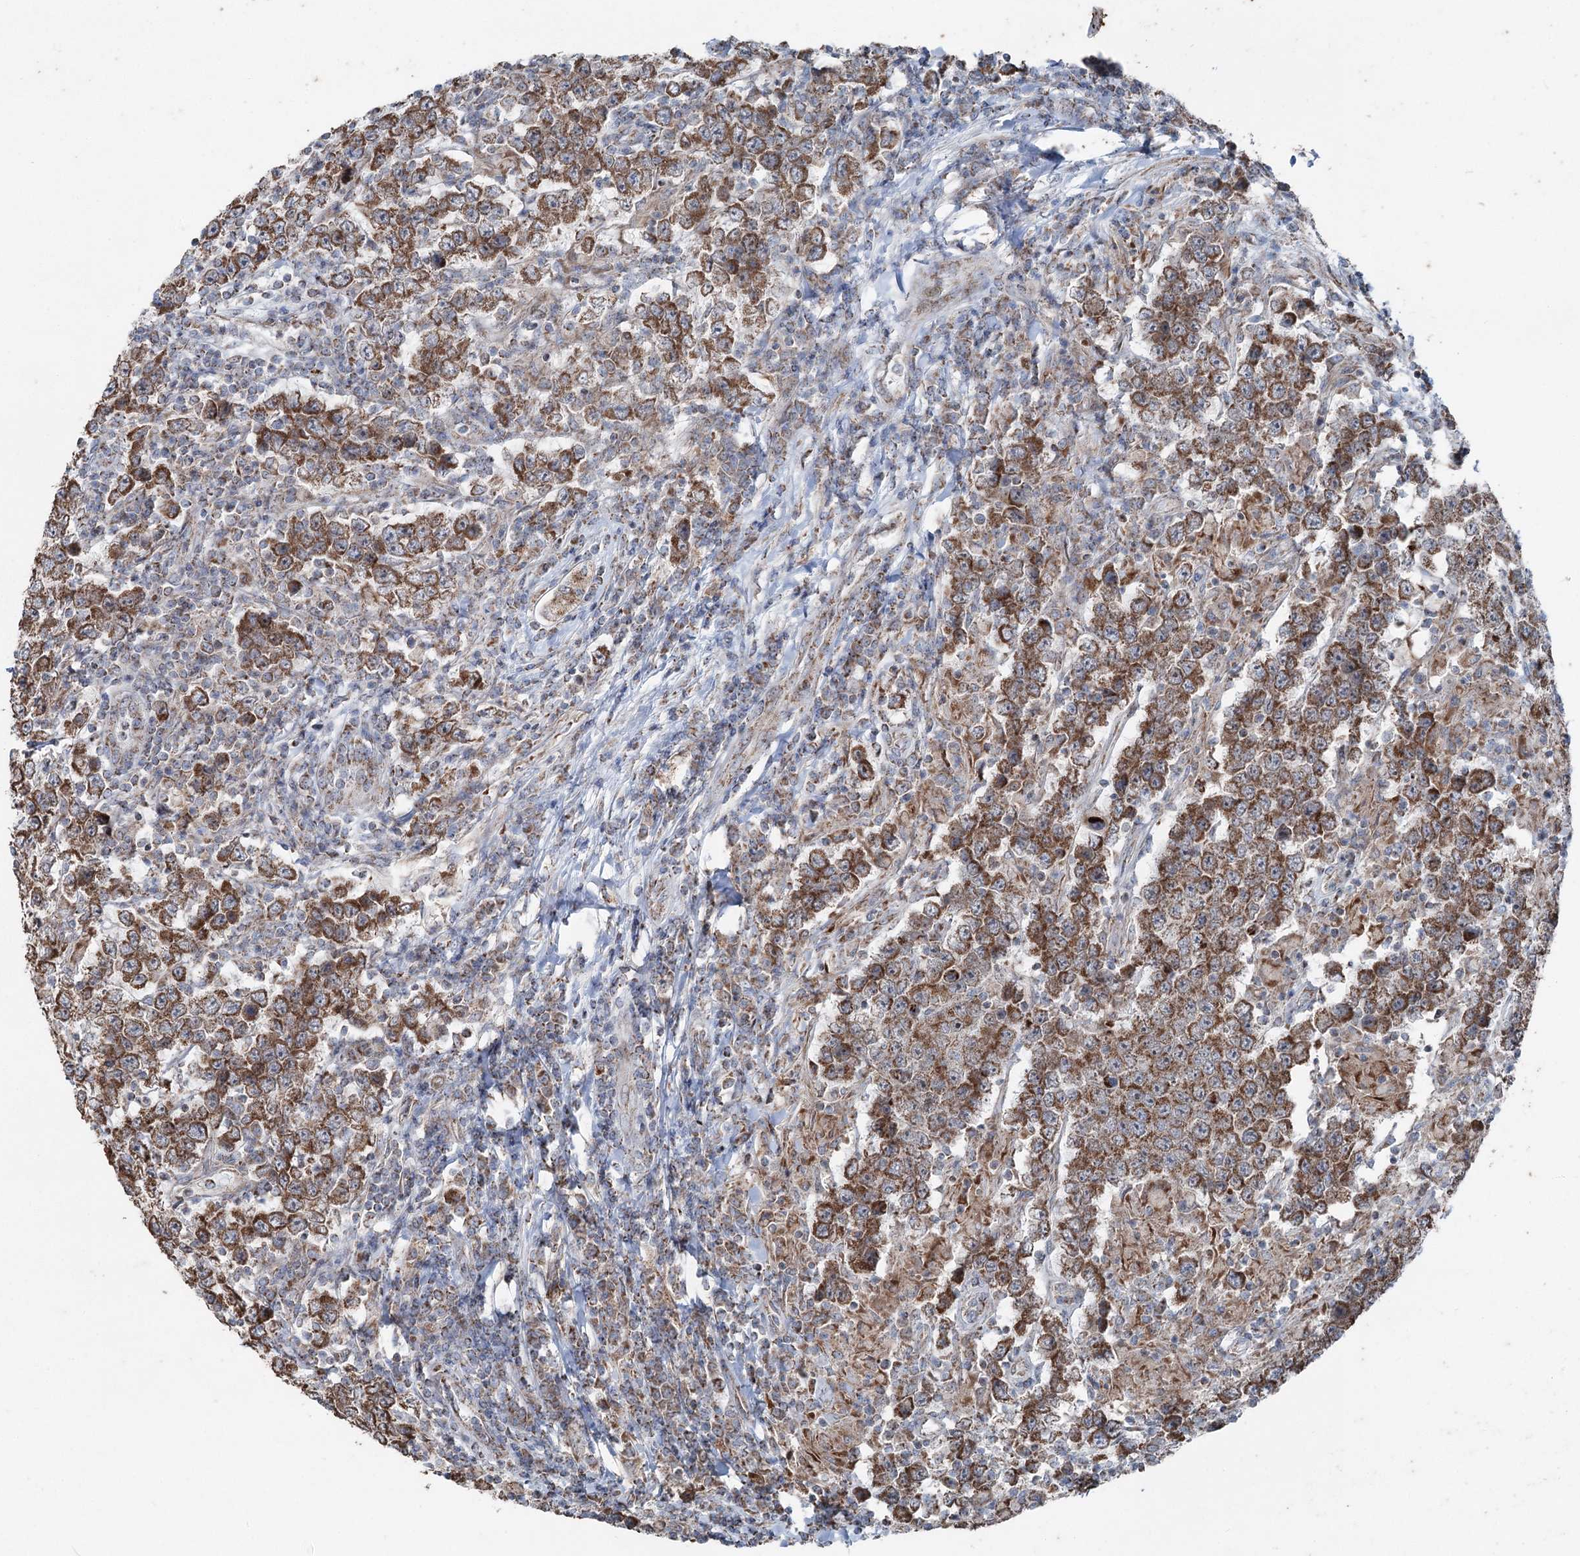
{"staining": {"intensity": "strong", "quantity": ">75%", "location": "cytoplasmic/membranous"}, "tissue": "testis cancer", "cell_type": "Tumor cells", "image_type": "cancer", "snomed": [{"axis": "morphology", "description": "Normal tissue, NOS"}, {"axis": "morphology", "description": "Urothelial carcinoma, High grade"}, {"axis": "morphology", "description": "Seminoma, NOS"}, {"axis": "morphology", "description": "Carcinoma, Embryonal, NOS"}, {"axis": "topography", "description": "Urinary bladder"}, {"axis": "topography", "description": "Testis"}], "caption": "Immunohistochemistry (DAB) staining of testis embryonal carcinoma reveals strong cytoplasmic/membranous protein staining in about >75% of tumor cells. The staining was performed using DAB (3,3'-diaminobenzidine), with brown indicating positive protein expression. Nuclei are stained blue with hematoxylin.", "gene": "UCN3", "patient": {"sex": "male", "age": 41}}